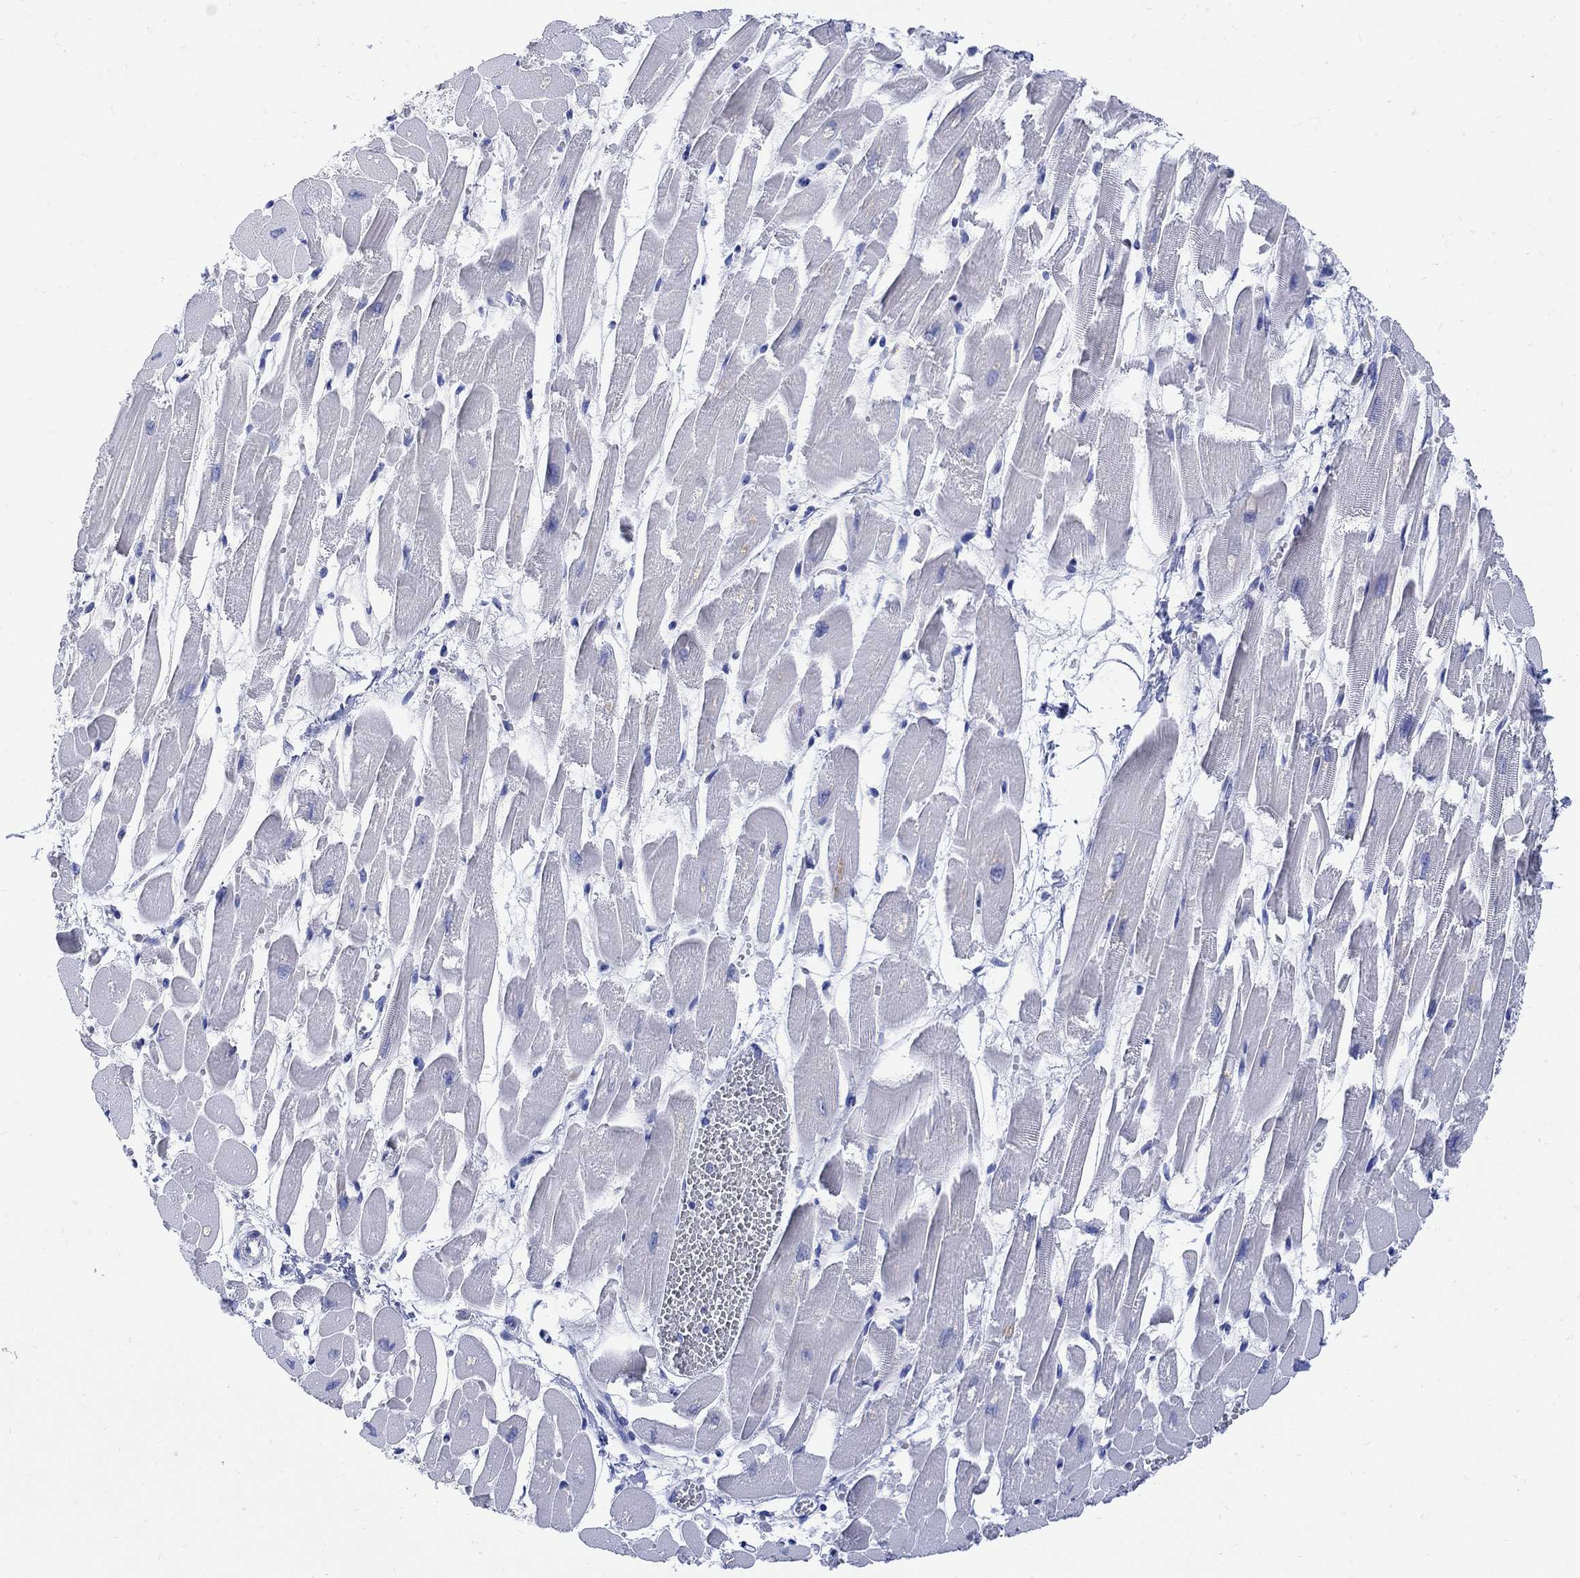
{"staining": {"intensity": "negative", "quantity": "none", "location": "none"}, "tissue": "heart muscle", "cell_type": "Cardiomyocytes", "image_type": "normal", "snomed": [{"axis": "morphology", "description": "Normal tissue, NOS"}, {"axis": "topography", "description": "Heart"}], "caption": "This photomicrograph is of normal heart muscle stained with IHC to label a protein in brown with the nuclei are counter-stained blue. There is no staining in cardiomyocytes. (Brightfield microscopy of DAB immunohistochemistry (IHC) at high magnification).", "gene": "MYL1", "patient": {"sex": "female", "age": 52}}